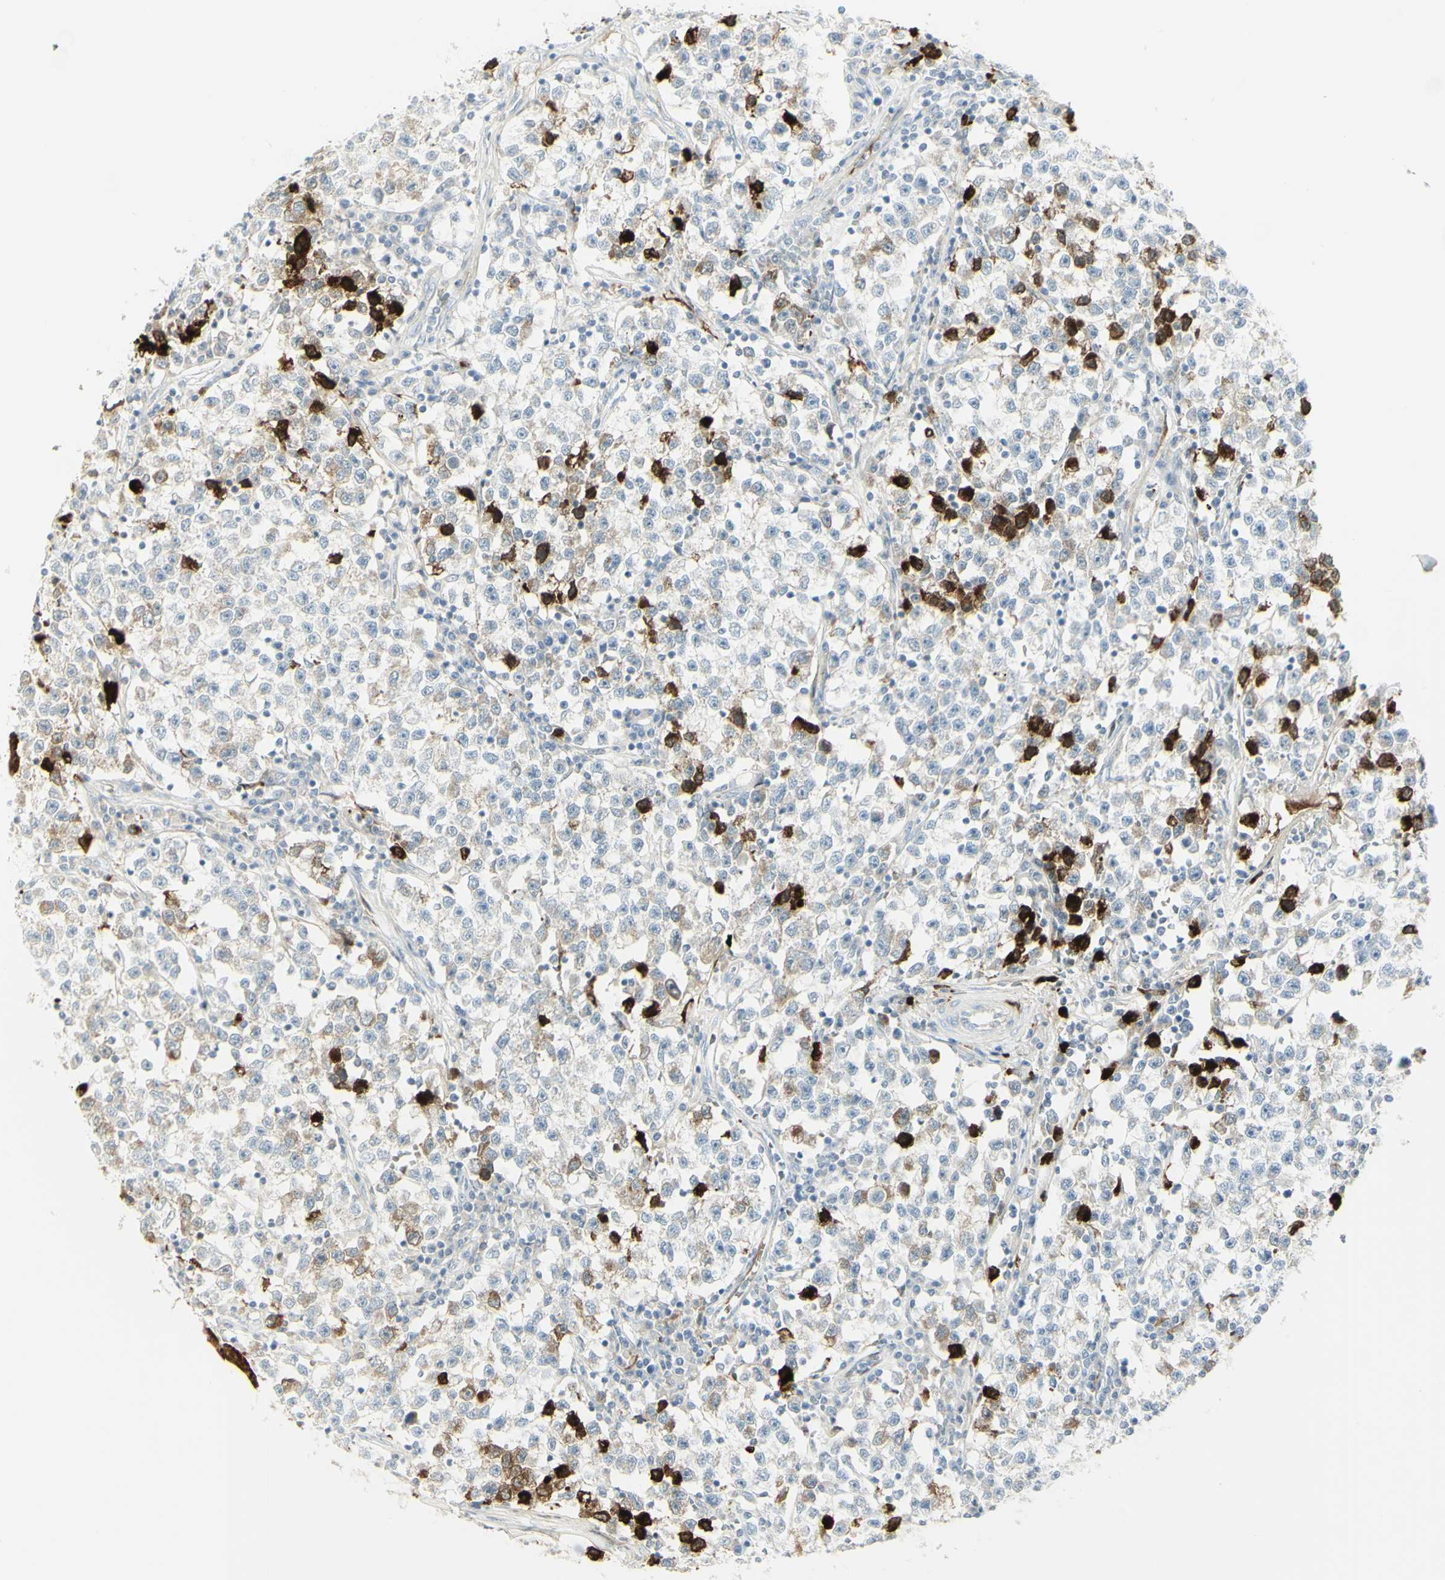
{"staining": {"intensity": "strong", "quantity": "<25%", "location": "cytoplasmic/membranous,nuclear"}, "tissue": "testis cancer", "cell_type": "Tumor cells", "image_type": "cancer", "snomed": [{"axis": "morphology", "description": "Seminoma, NOS"}, {"axis": "topography", "description": "Testis"}], "caption": "DAB immunohistochemical staining of testis cancer demonstrates strong cytoplasmic/membranous and nuclear protein expression in about <25% of tumor cells.", "gene": "MDK", "patient": {"sex": "male", "age": 22}}